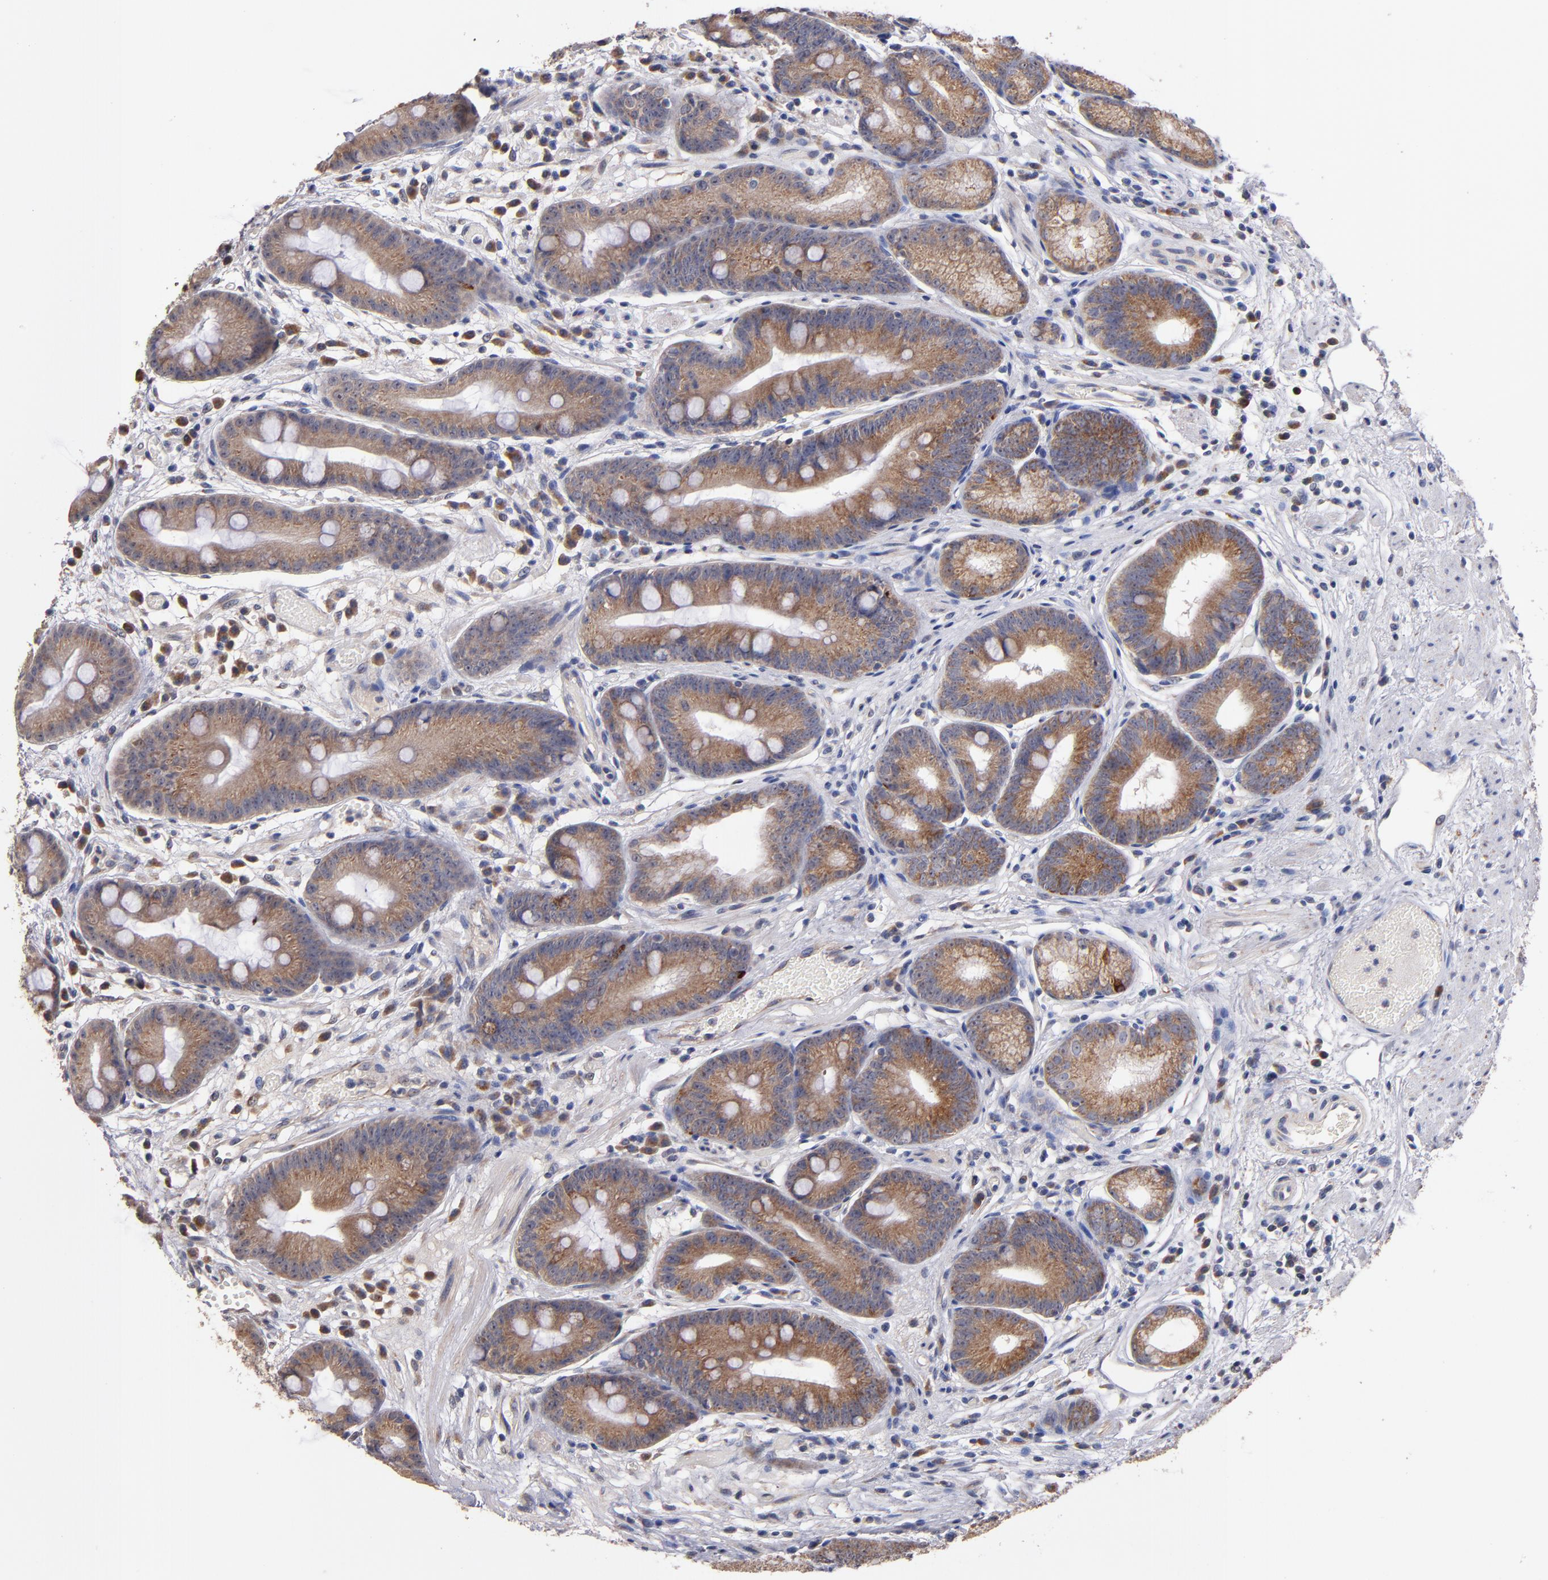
{"staining": {"intensity": "moderate", "quantity": "25%-75%", "location": "cytoplasmic/membranous"}, "tissue": "stomach", "cell_type": "Glandular cells", "image_type": "normal", "snomed": [{"axis": "morphology", "description": "Normal tissue, NOS"}, {"axis": "morphology", "description": "Inflammation, NOS"}, {"axis": "topography", "description": "Stomach, lower"}], "caption": "Stomach stained with DAB (3,3'-diaminobenzidine) IHC exhibits medium levels of moderate cytoplasmic/membranous expression in approximately 25%-75% of glandular cells. (DAB (3,3'-diaminobenzidine) IHC, brown staining for protein, blue staining for nuclei).", "gene": "DIABLO", "patient": {"sex": "male", "age": 59}}